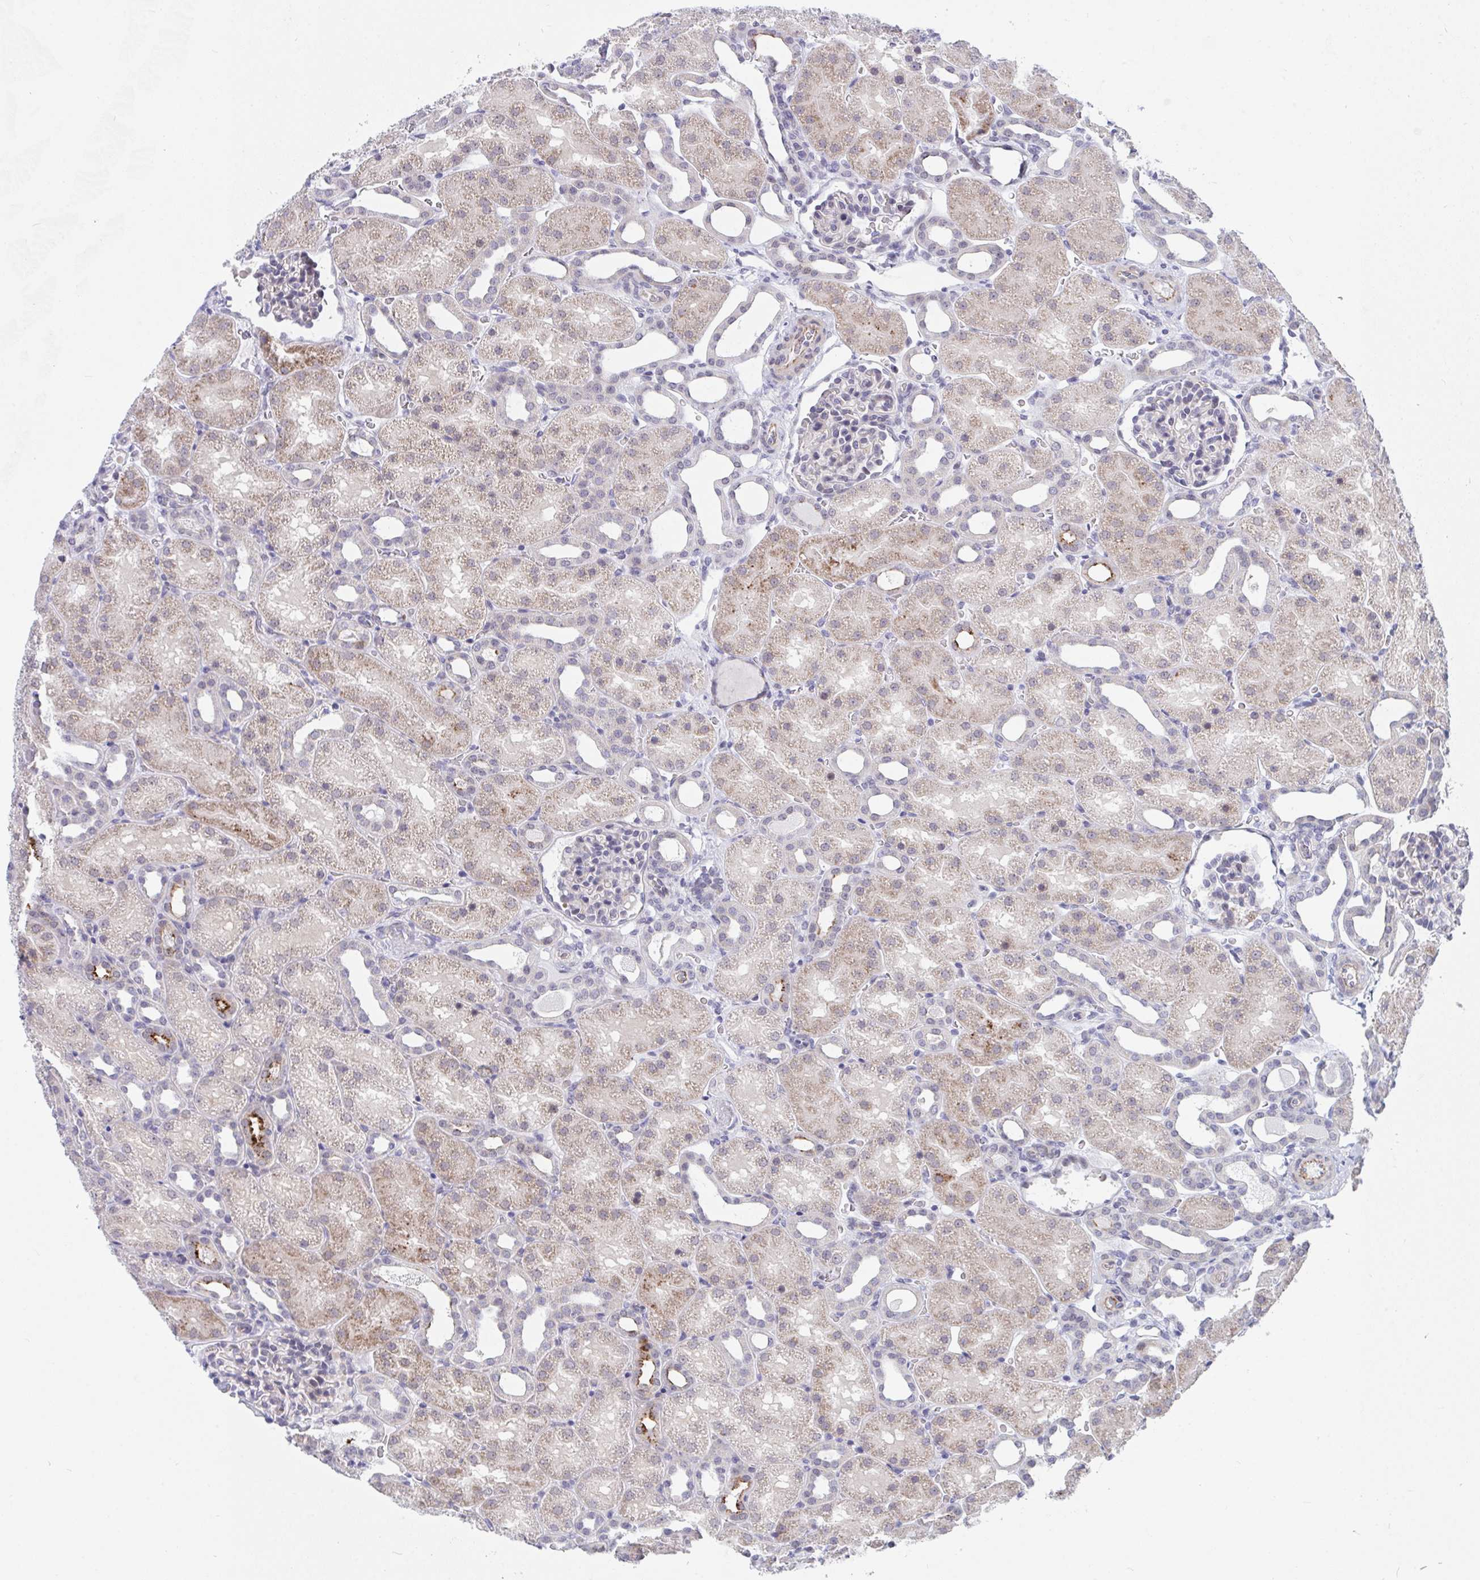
{"staining": {"intensity": "negative", "quantity": "none", "location": "none"}, "tissue": "kidney", "cell_type": "Cells in glomeruli", "image_type": "normal", "snomed": [{"axis": "morphology", "description": "Normal tissue, NOS"}, {"axis": "topography", "description": "Kidney"}], "caption": "Cells in glomeruli are negative for brown protein staining in unremarkable kidney. The staining is performed using DAB brown chromogen with nuclei counter-stained in using hematoxylin.", "gene": "DAOA", "patient": {"sex": "male", "age": 2}}